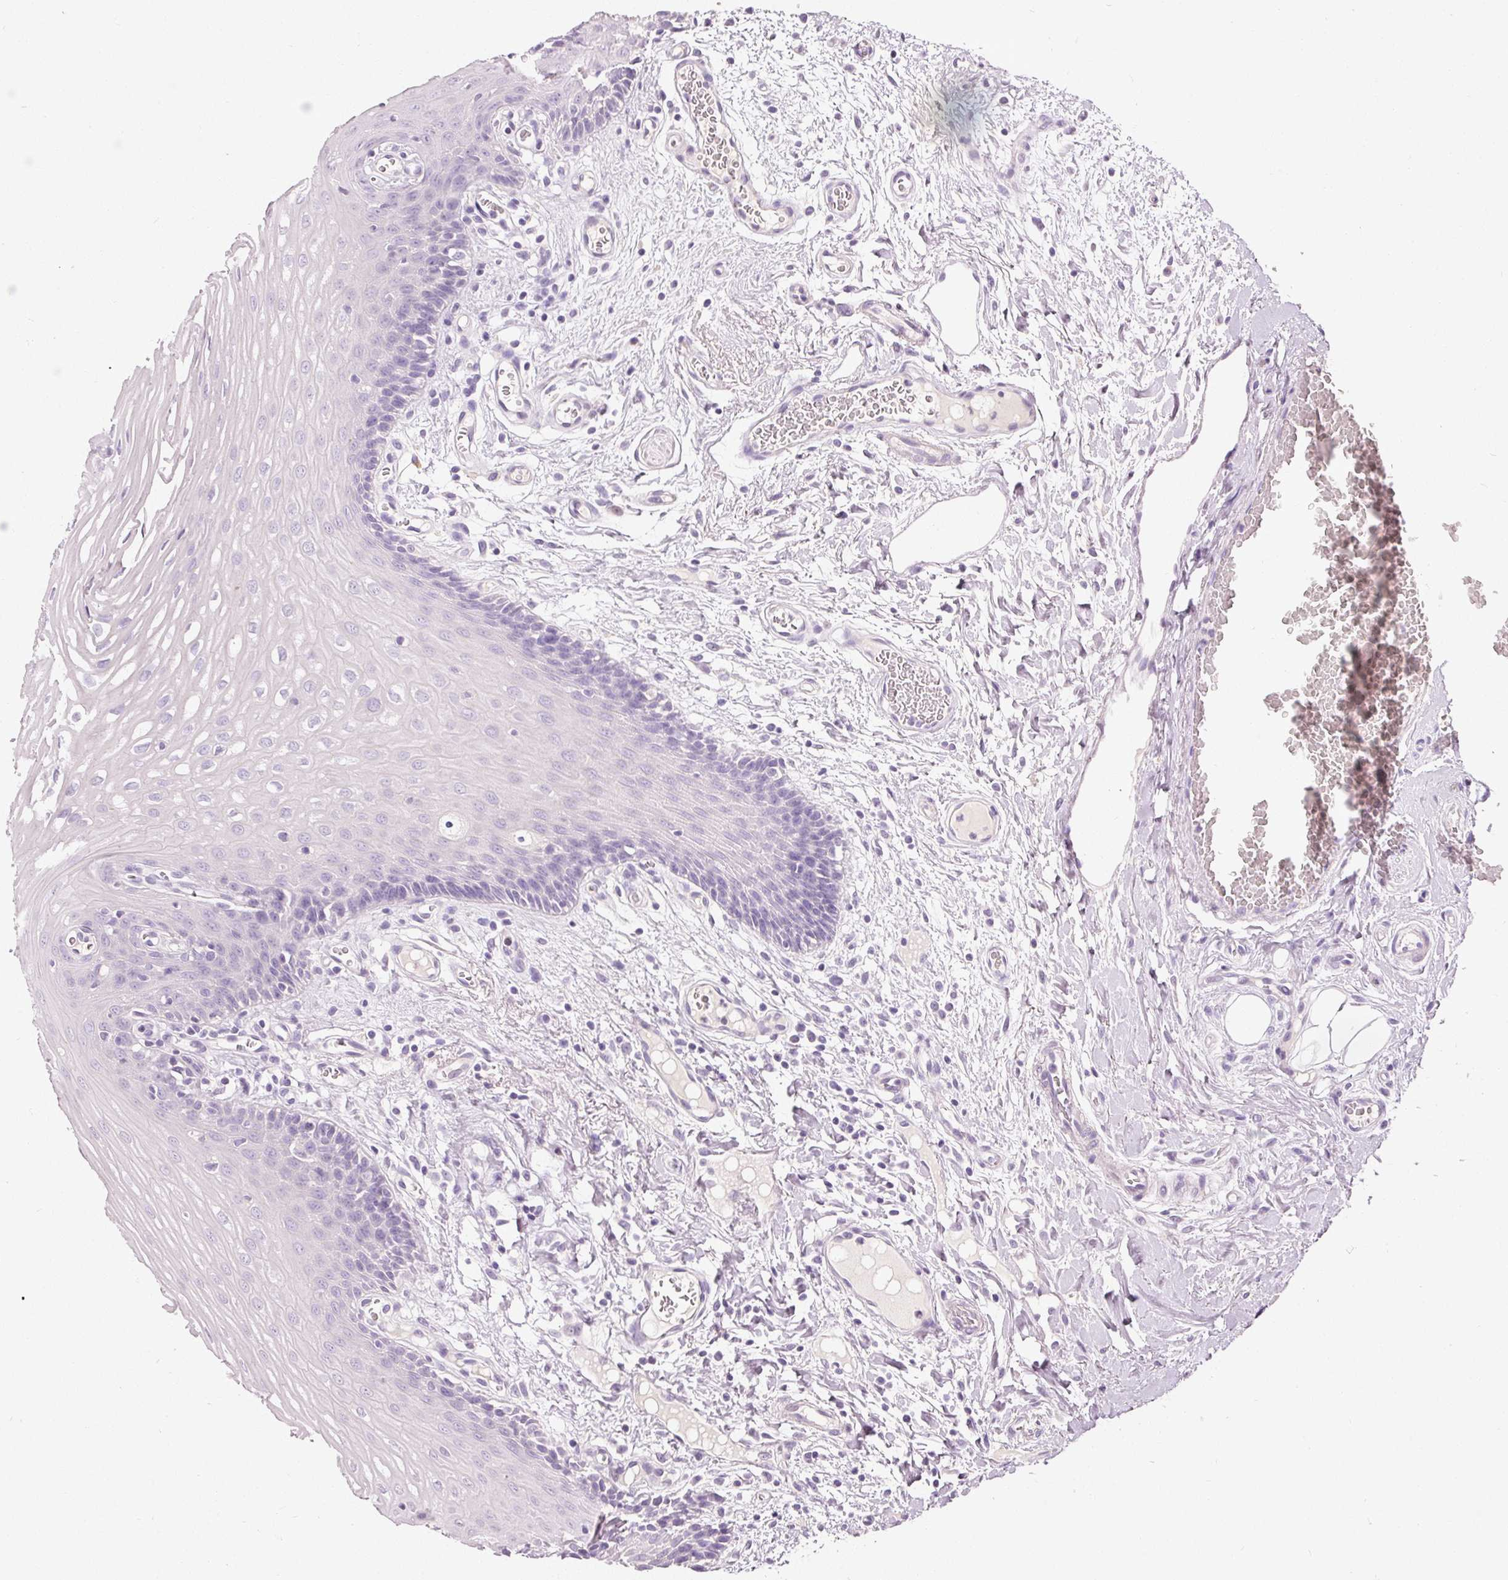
{"staining": {"intensity": "negative", "quantity": "none", "location": "none"}, "tissue": "oral mucosa", "cell_type": "Squamous epithelial cells", "image_type": "normal", "snomed": [{"axis": "morphology", "description": "Normal tissue, NOS"}, {"axis": "topography", "description": "Oral tissue"}, {"axis": "topography", "description": "Tounge, NOS"}], "caption": "There is no significant staining in squamous epithelial cells of oral mucosa. Brightfield microscopy of immunohistochemistry stained with DAB (3,3'-diaminobenzidine) (brown) and hematoxylin (blue), captured at high magnification.", "gene": "MUC5AC", "patient": {"sex": "female", "age": 60}}